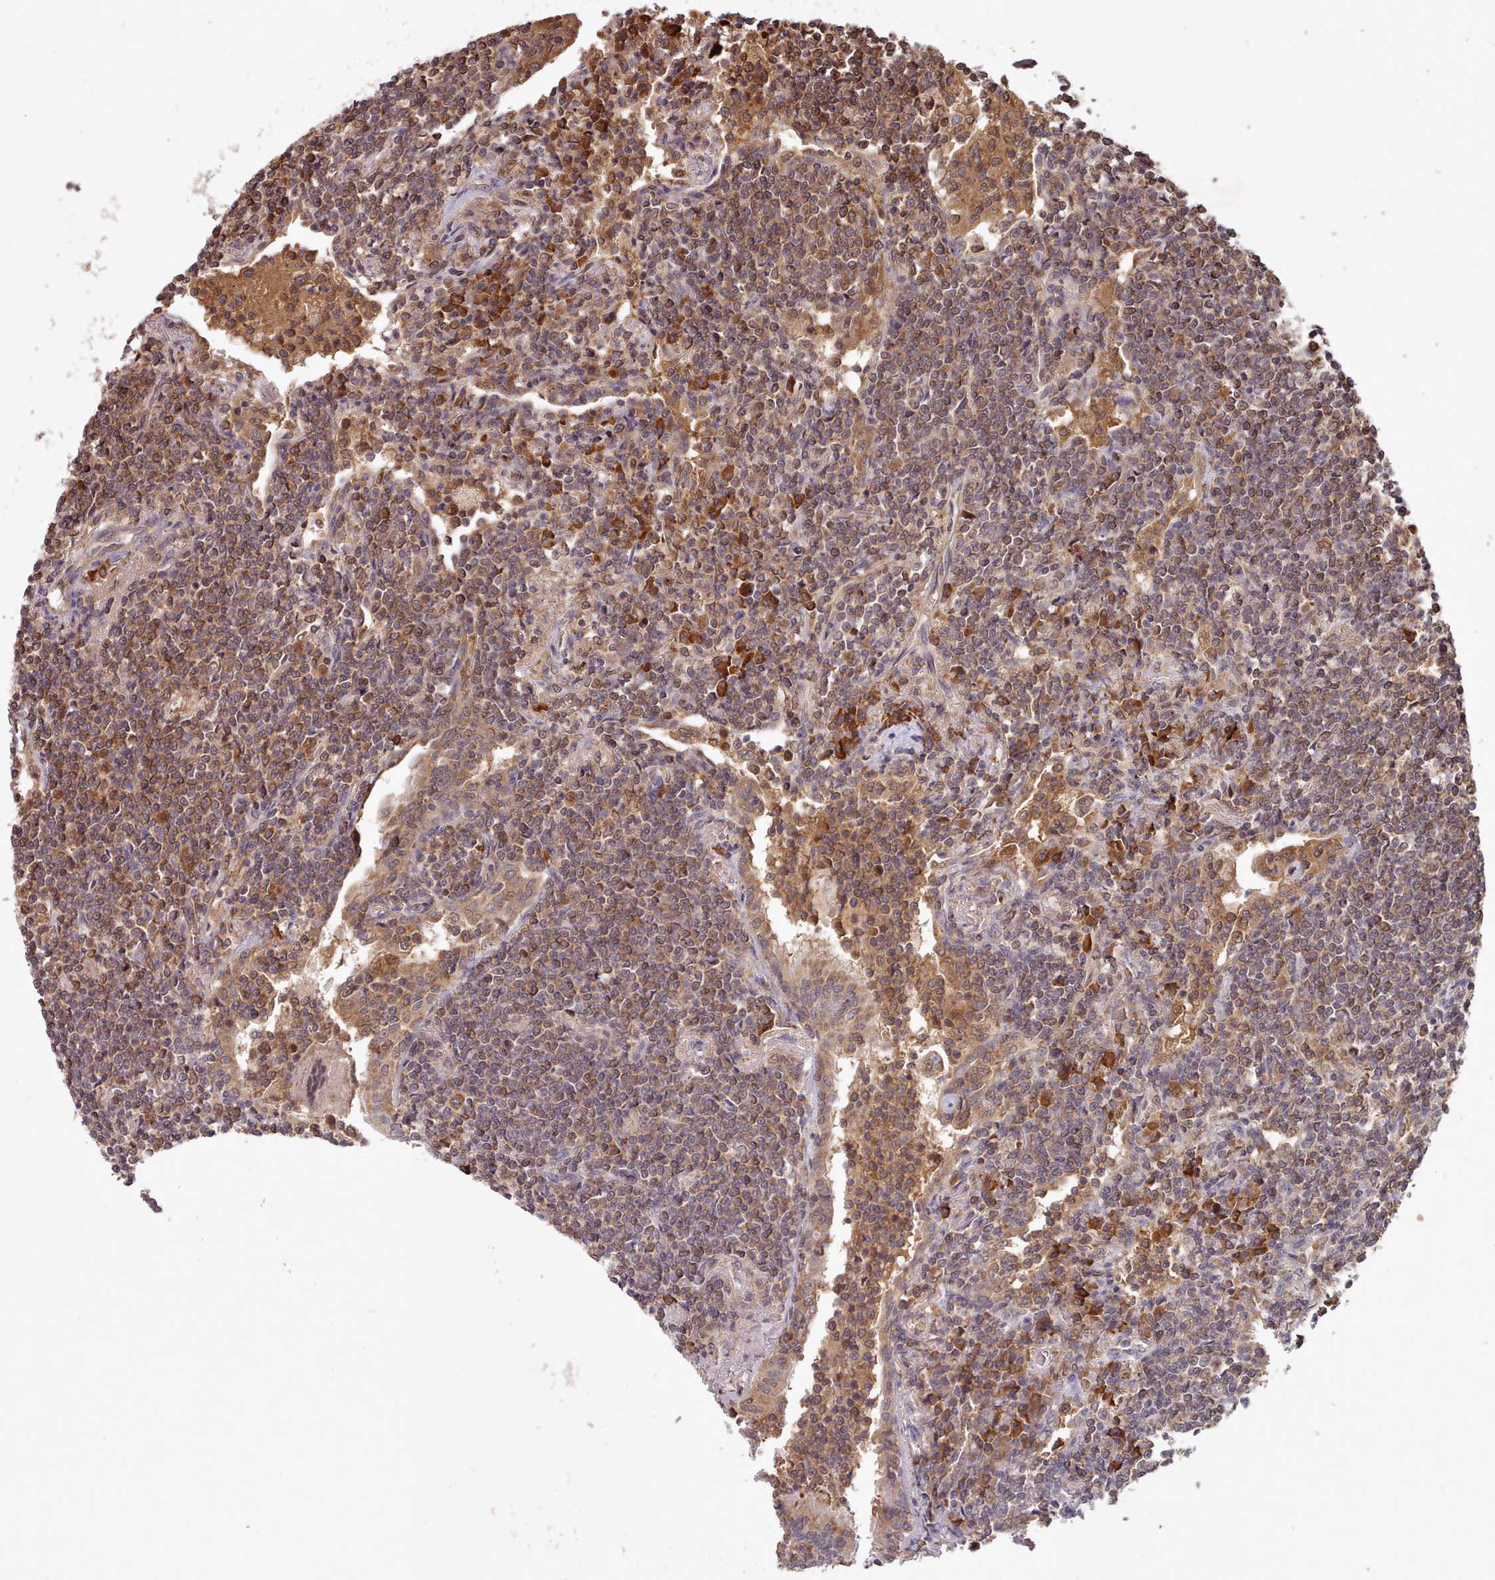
{"staining": {"intensity": "moderate", "quantity": ">75%", "location": "cytoplasmic/membranous"}, "tissue": "lymphoma", "cell_type": "Tumor cells", "image_type": "cancer", "snomed": [{"axis": "morphology", "description": "Malignant lymphoma, non-Hodgkin's type, Low grade"}, {"axis": "topography", "description": "Lung"}], "caption": "DAB (3,3'-diaminobenzidine) immunohistochemical staining of low-grade malignant lymphoma, non-Hodgkin's type displays moderate cytoplasmic/membranous protein expression in about >75% of tumor cells.", "gene": "PIP4P1", "patient": {"sex": "female", "age": 71}}